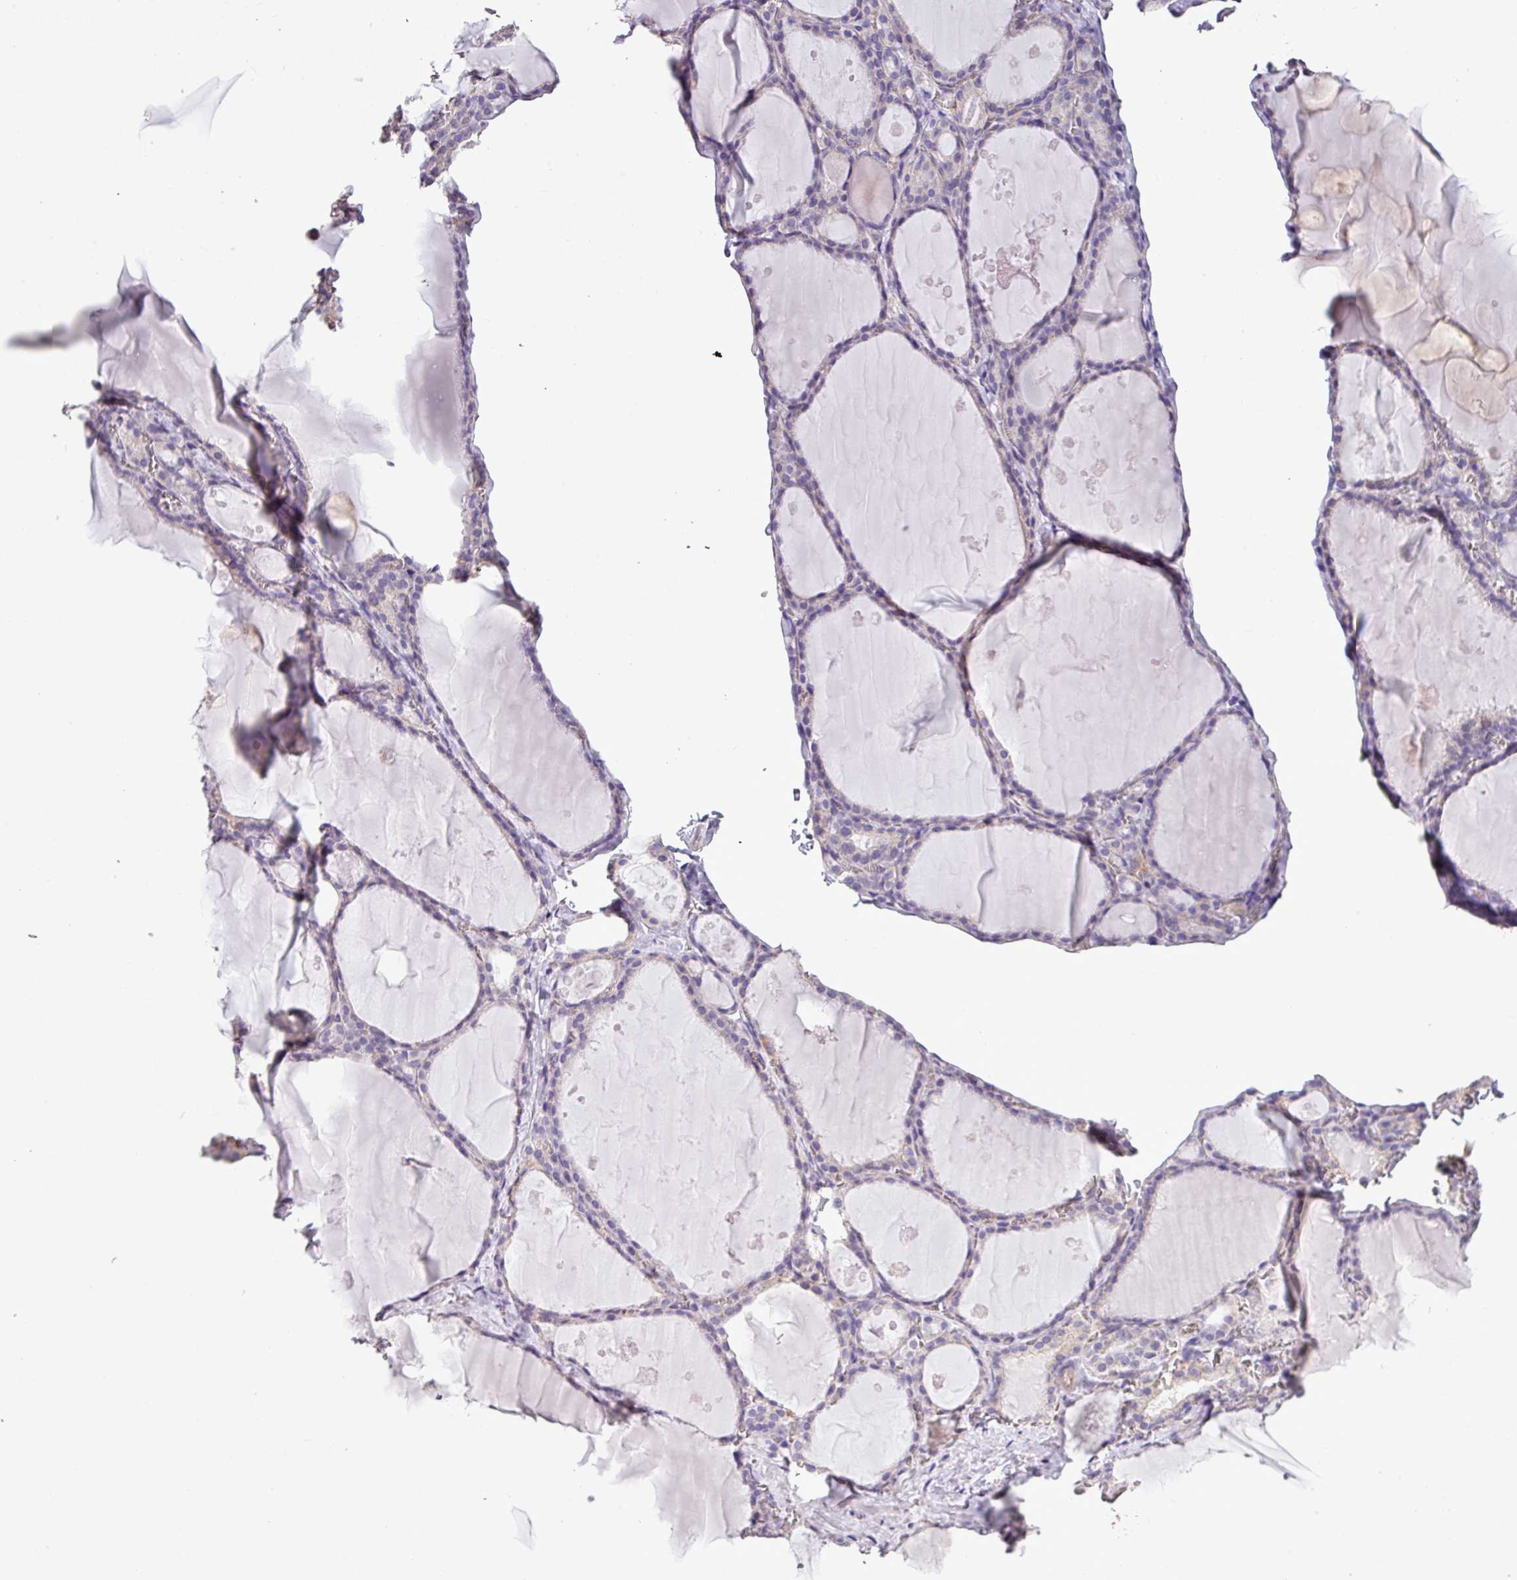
{"staining": {"intensity": "moderate", "quantity": "<25%", "location": "cytoplasmic/membranous"}, "tissue": "thyroid gland", "cell_type": "Glandular cells", "image_type": "normal", "snomed": [{"axis": "morphology", "description": "Normal tissue, NOS"}, {"axis": "topography", "description": "Thyroid gland"}], "caption": "Moderate cytoplasmic/membranous protein staining is seen in about <25% of glandular cells in thyroid gland. (IHC, brightfield microscopy, high magnification).", "gene": "ALDH2", "patient": {"sex": "male", "age": 56}}